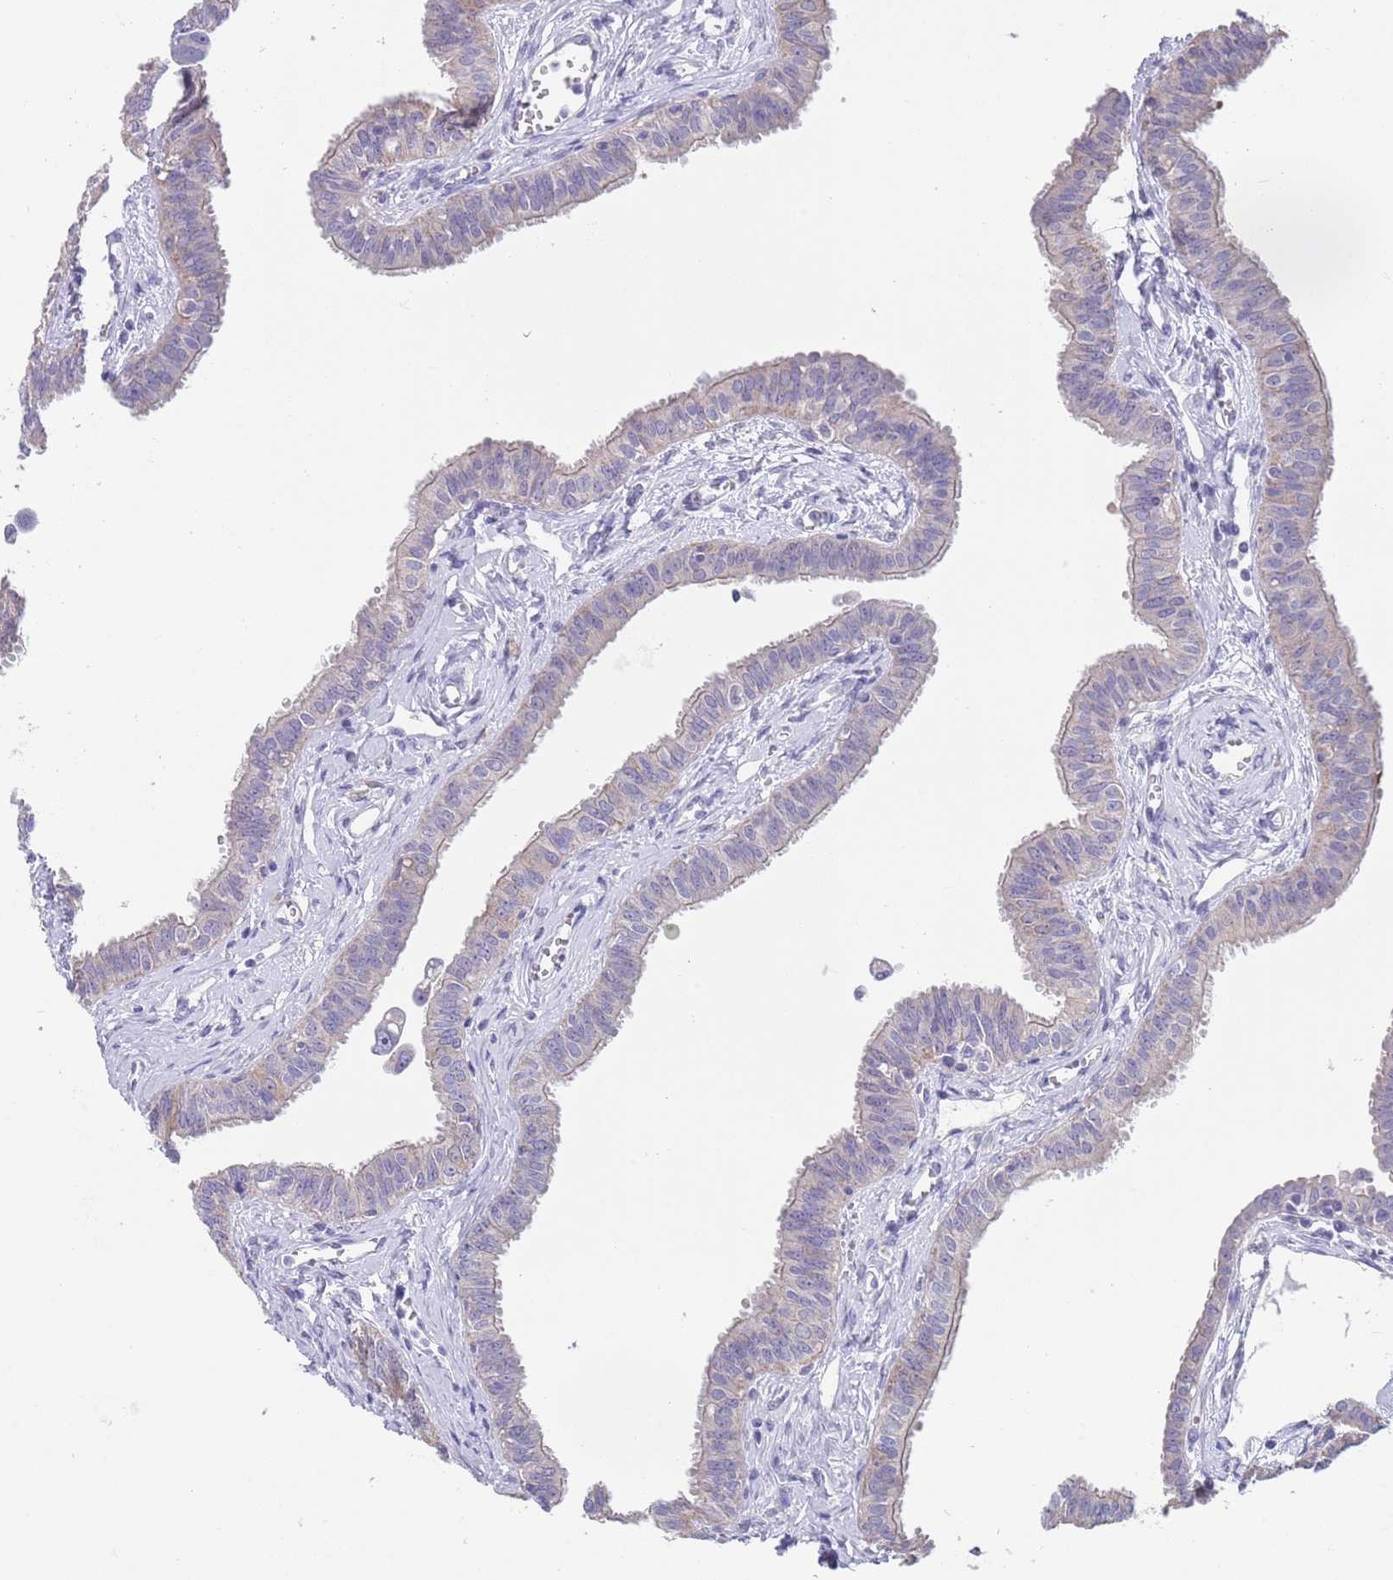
{"staining": {"intensity": "weak", "quantity": "<25%", "location": "cytoplasmic/membranous"}, "tissue": "fallopian tube", "cell_type": "Glandular cells", "image_type": "normal", "snomed": [{"axis": "morphology", "description": "Normal tissue, NOS"}, {"axis": "morphology", "description": "Carcinoma, NOS"}, {"axis": "topography", "description": "Fallopian tube"}, {"axis": "topography", "description": "Ovary"}], "caption": "A high-resolution micrograph shows IHC staining of benign fallopian tube, which shows no significant expression in glandular cells. The staining was performed using DAB to visualize the protein expression in brown, while the nuclei were stained in blue with hematoxylin (Magnification: 20x).", "gene": "SPIRE2", "patient": {"sex": "female", "age": 59}}